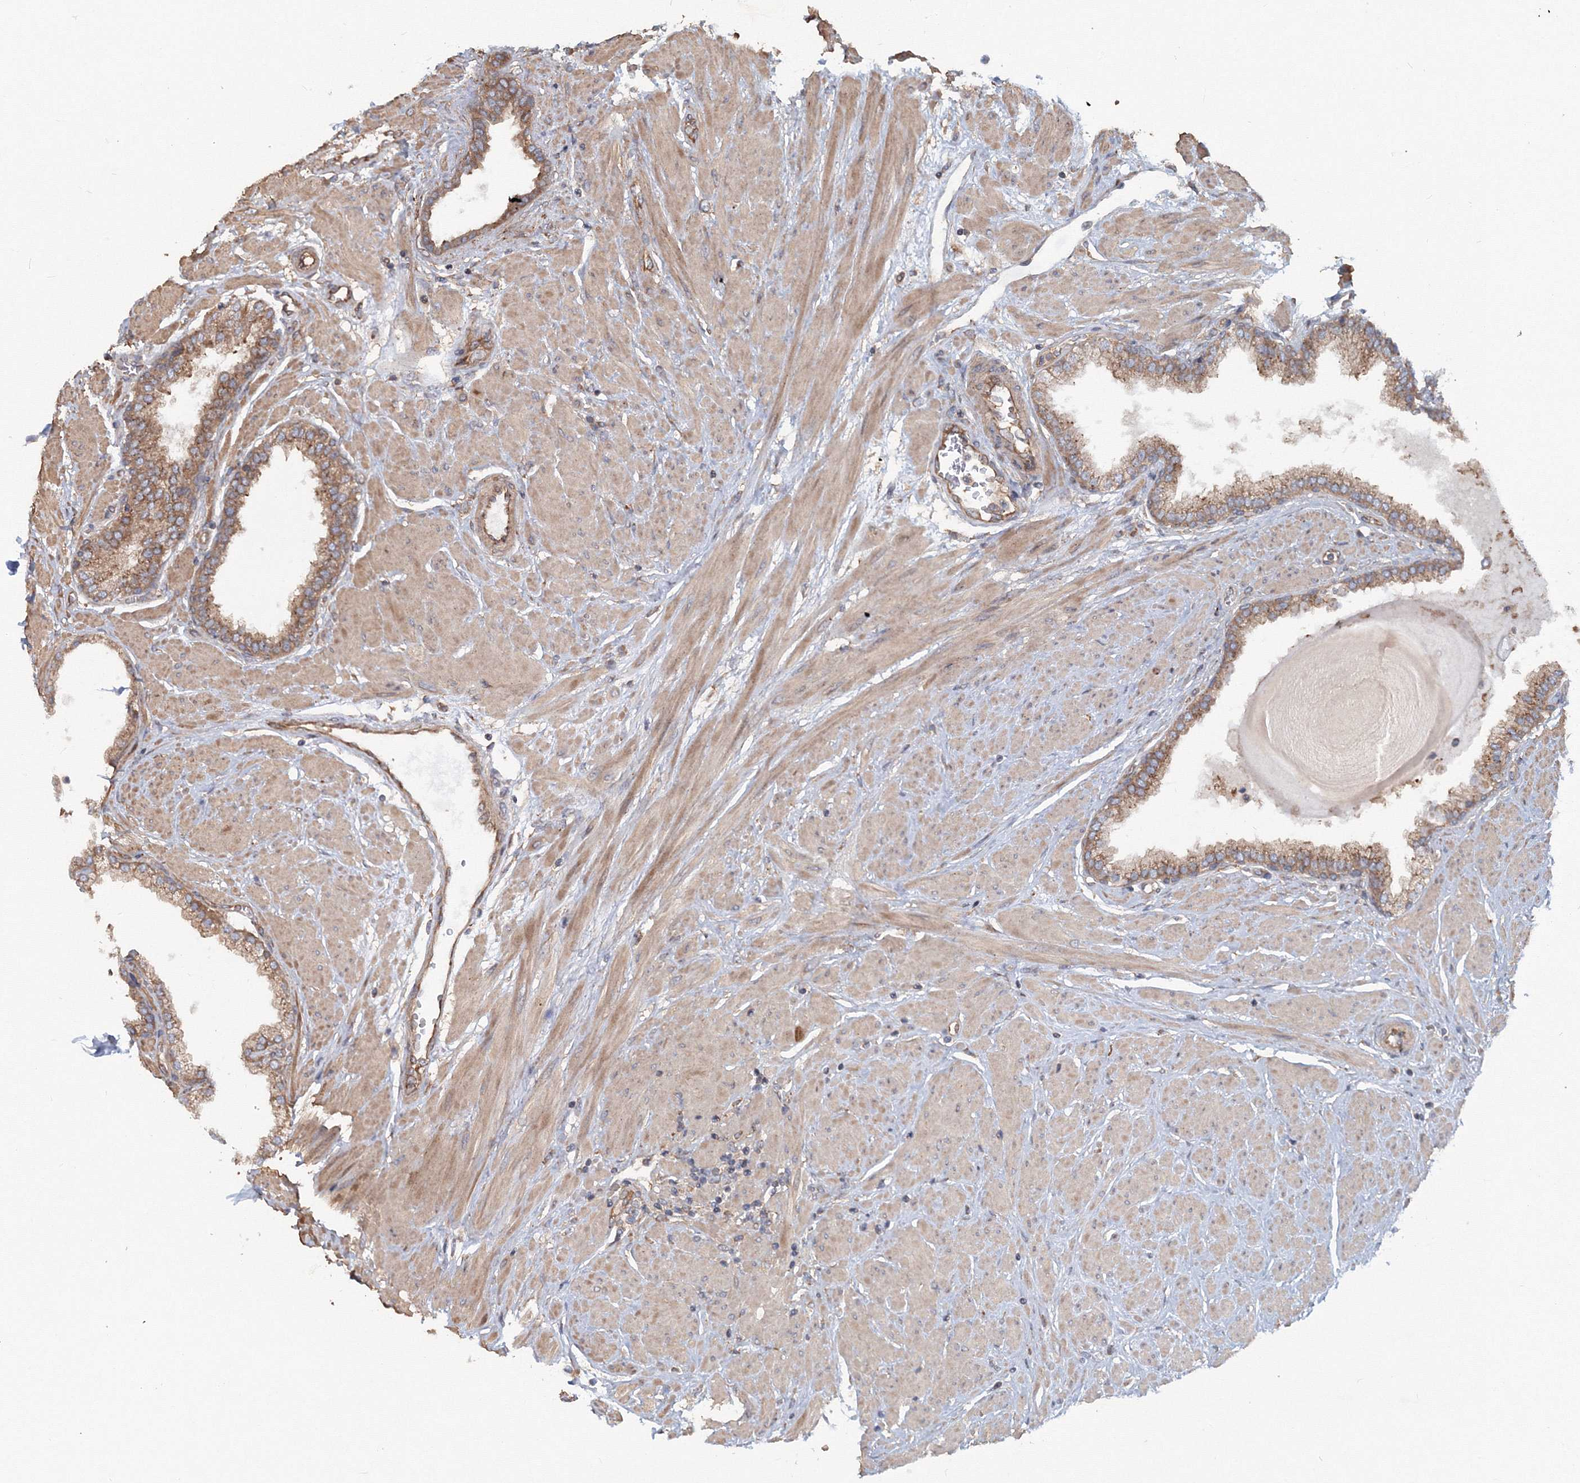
{"staining": {"intensity": "moderate", "quantity": ">75%", "location": "cytoplasmic/membranous"}, "tissue": "prostate", "cell_type": "Glandular cells", "image_type": "normal", "snomed": [{"axis": "morphology", "description": "Normal tissue, NOS"}, {"axis": "topography", "description": "Prostate"}], "caption": "Brown immunohistochemical staining in benign human prostate demonstrates moderate cytoplasmic/membranous staining in approximately >75% of glandular cells. (brown staining indicates protein expression, while blue staining denotes nuclei).", "gene": "EXOC1", "patient": {"sex": "male", "age": 51}}